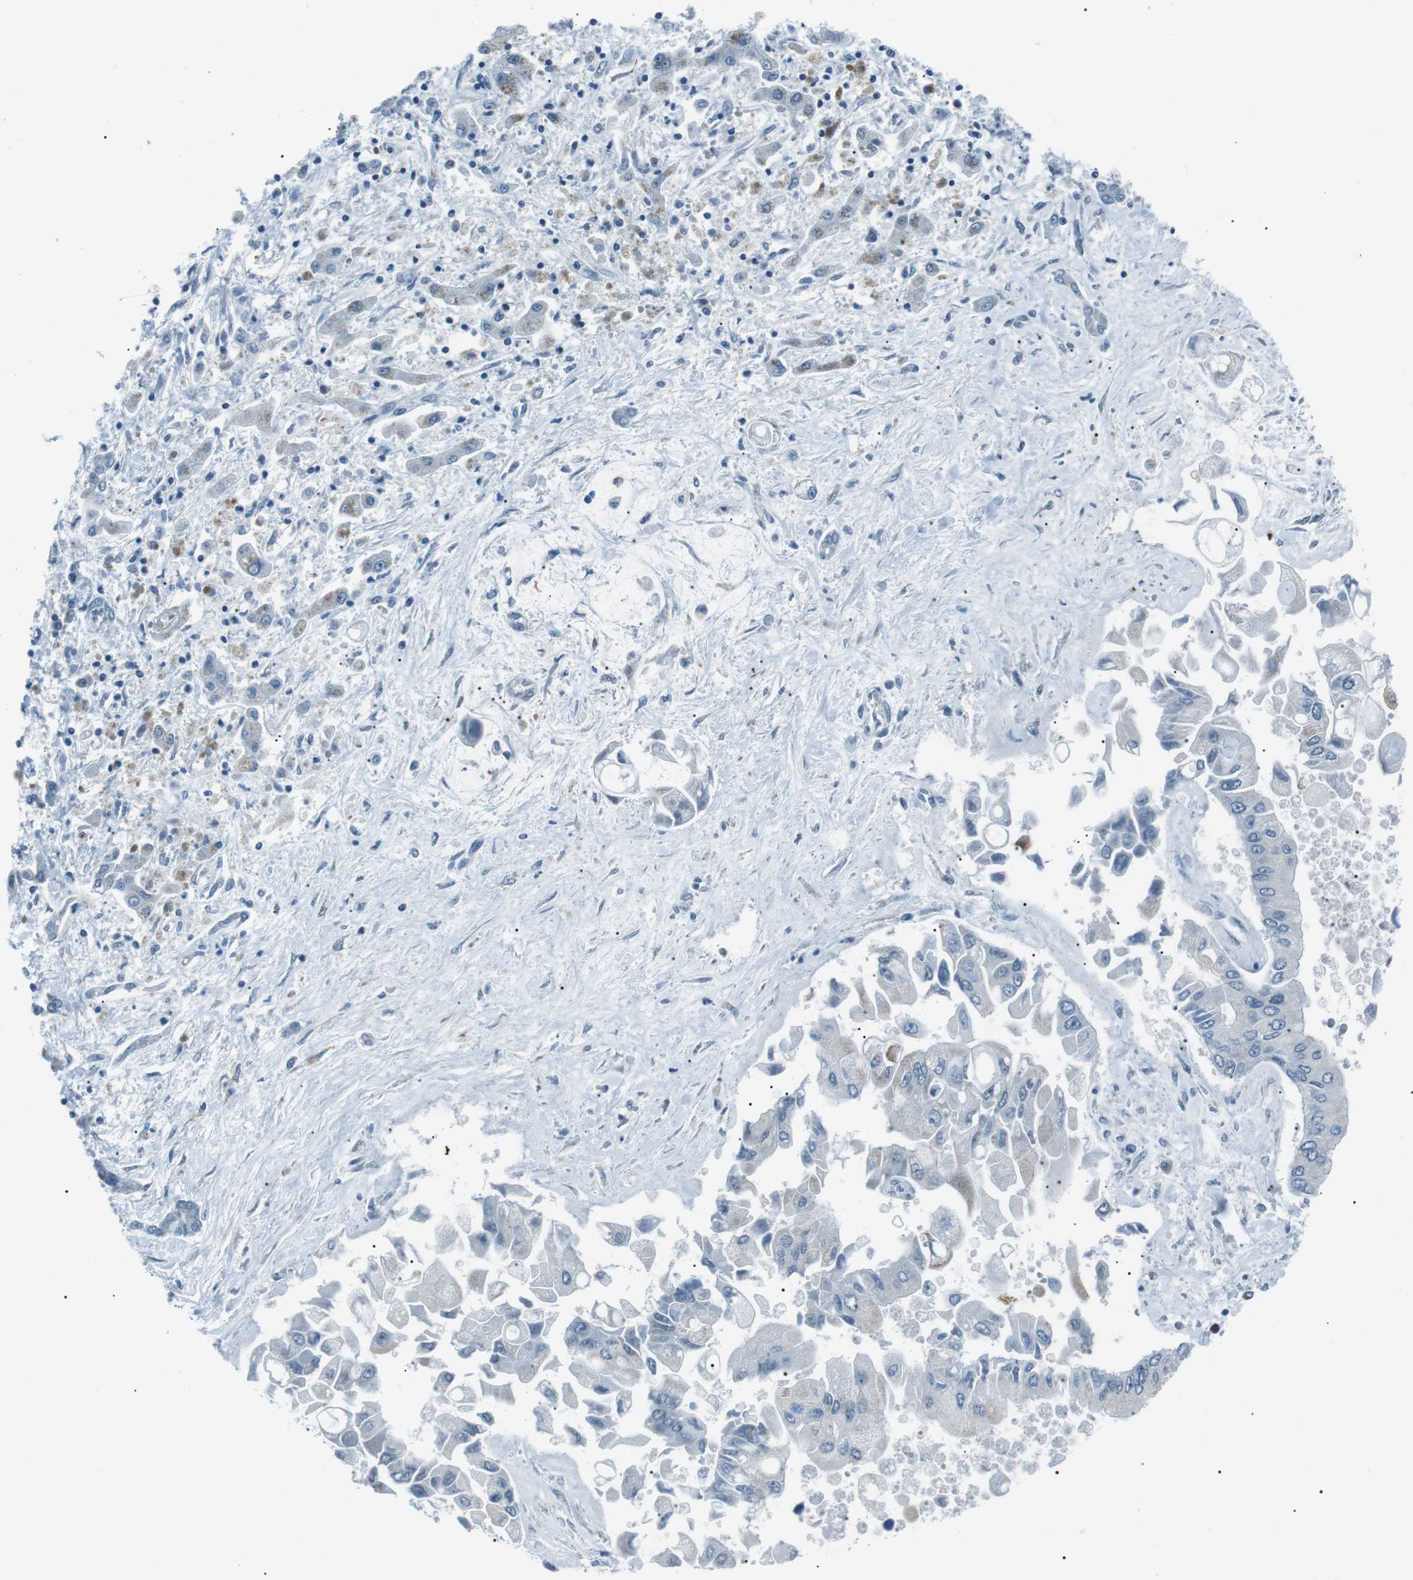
{"staining": {"intensity": "negative", "quantity": "none", "location": "none"}, "tissue": "liver cancer", "cell_type": "Tumor cells", "image_type": "cancer", "snomed": [{"axis": "morphology", "description": "Cholangiocarcinoma"}, {"axis": "topography", "description": "Liver"}], "caption": "Protein analysis of liver cholangiocarcinoma shows no significant staining in tumor cells.", "gene": "SERPINB2", "patient": {"sex": "male", "age": 50}}